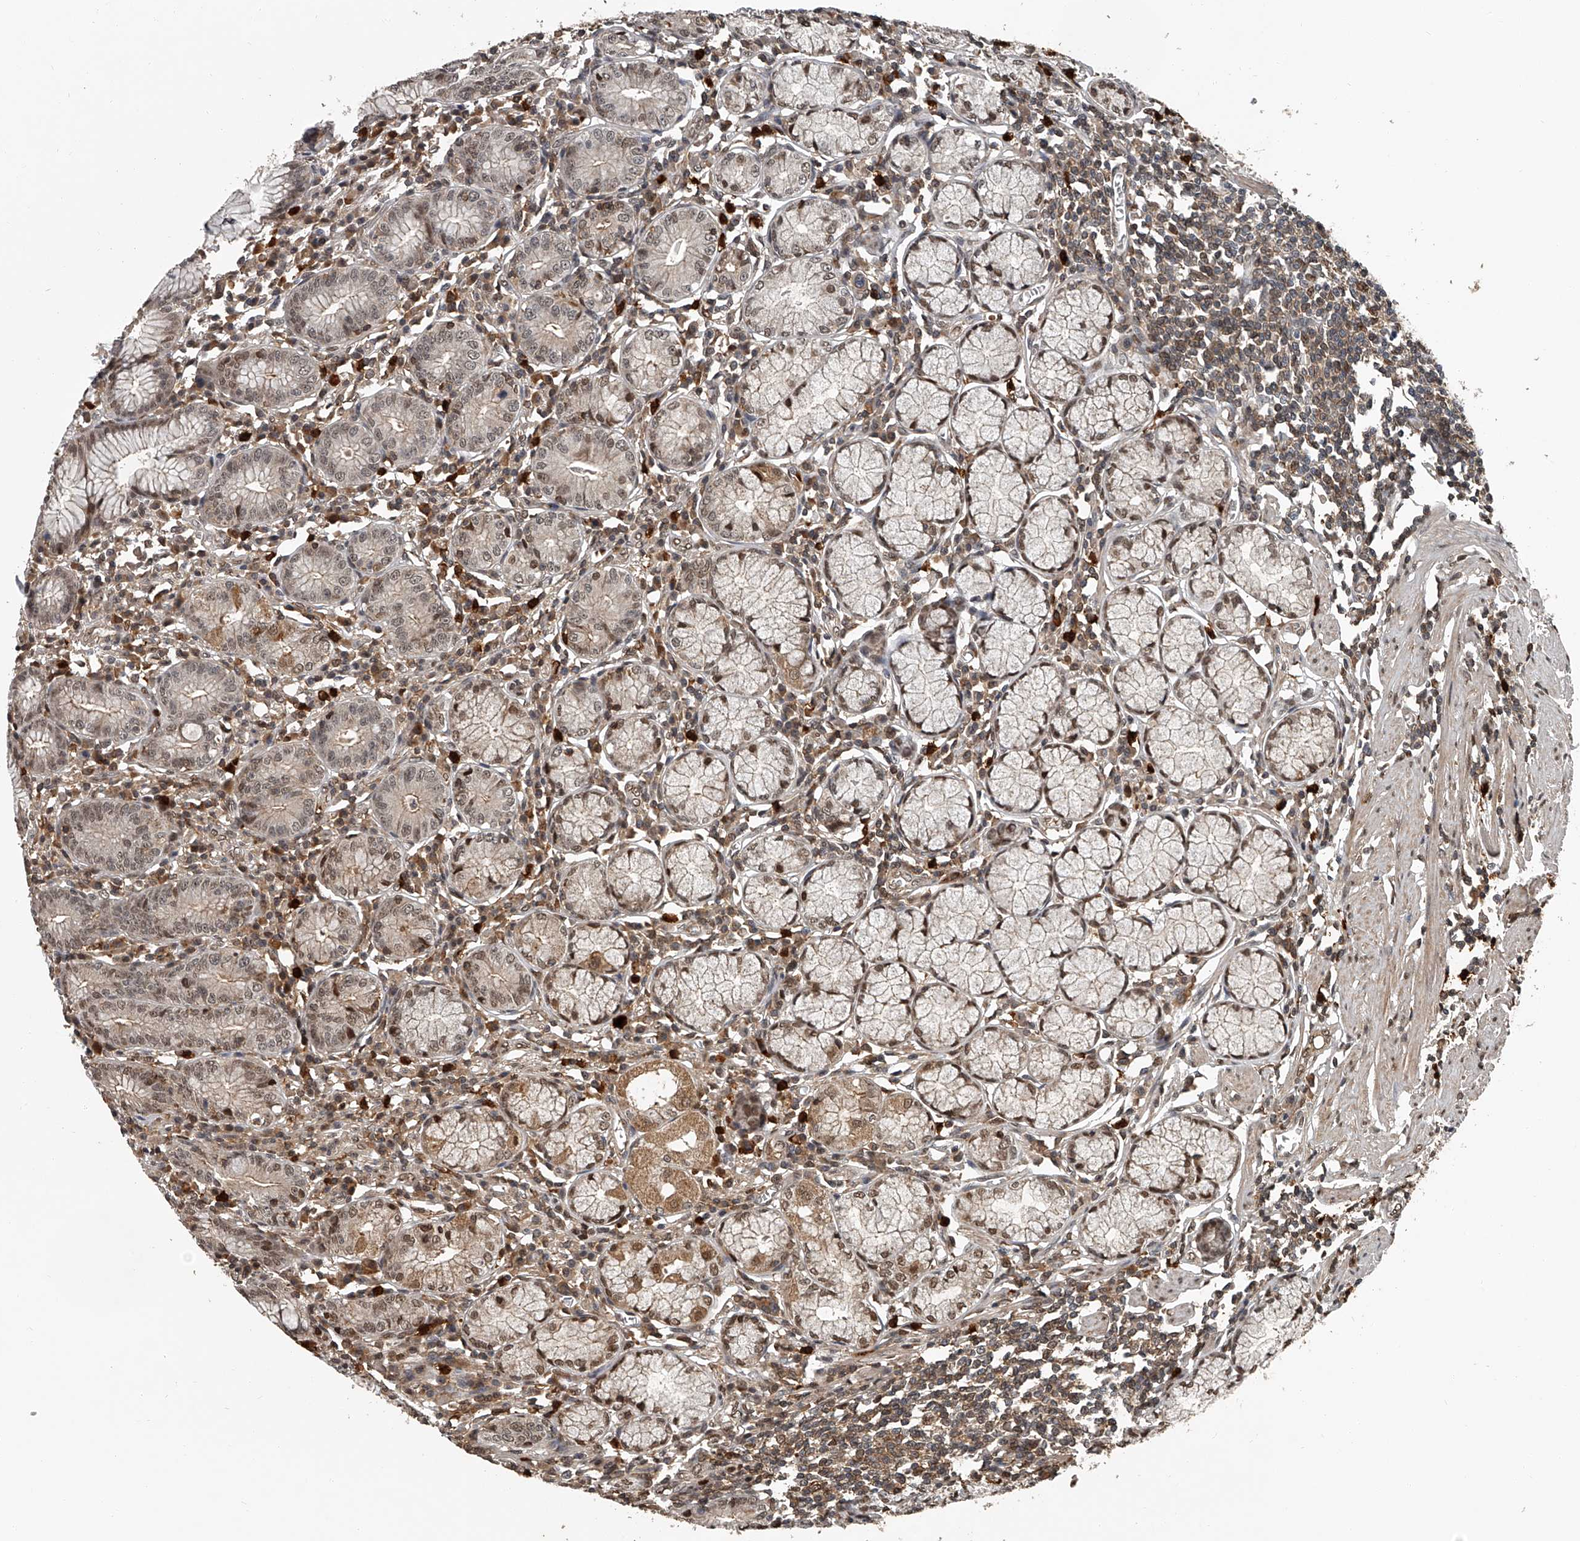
{"staining": {"intensity": "moderate", "quantity": ">75%", "location": "cytoplasmic/membranous,nuclear"}, "tissue": "stomach", "cell_type": "Glandular cells", "image_type": "normal", "snomed": [{"axis": "morphology", "description": "Normal tissue, NOS"}, {"axis": "topography", "description": "Stomach"}], "caption": "DAB immunohistochemical staining of normal stomach shows moderate cytoplasmic/membranous,nuclear protein positivity in approximately >75% of glandular cells.", "gene": "PLEKHG1", "patient": {"sex": "male", "age": 55}}